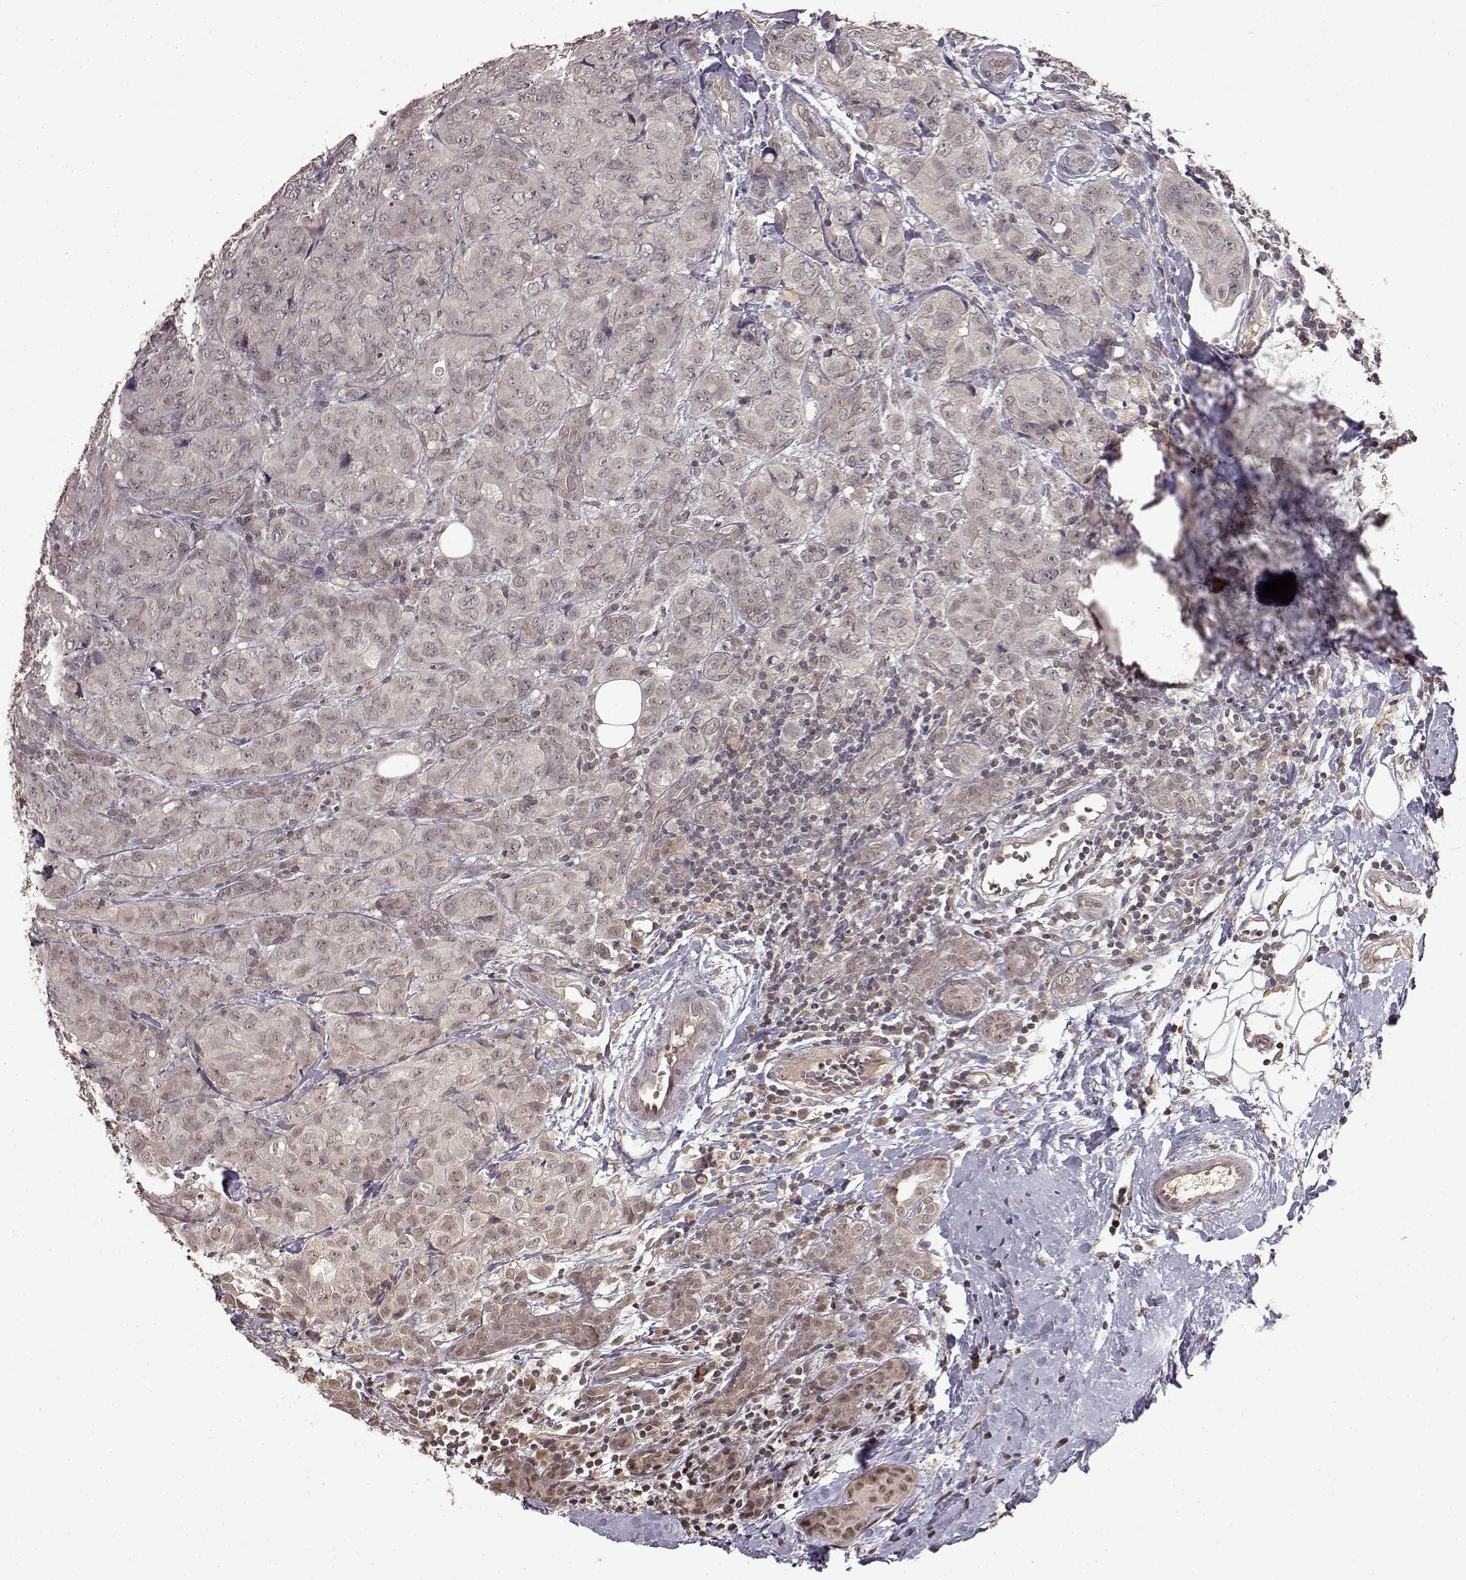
{"staining": {"intensity": "negative", "quantity": "none", "location": "none"}, "tissue": "breast cancer", "cell_type": "Tumor cells", "image_type": "cancer", "snomed": [{"axis": "morphology", "description": "Duct carcinoma"}, {"axis": "topography", "description": "Breast"}], "caption": "High magnification brightfield microscopy of breast cancer (invasive ductal carcinoma) stained with DAB (3,3'-diaminobenzidine) (brown) and counterstained with hematoxylin (blue): tumor cells show no significant expression.", "gene": "NTRK2", "patient": {"sex": "female", "age": 43}}